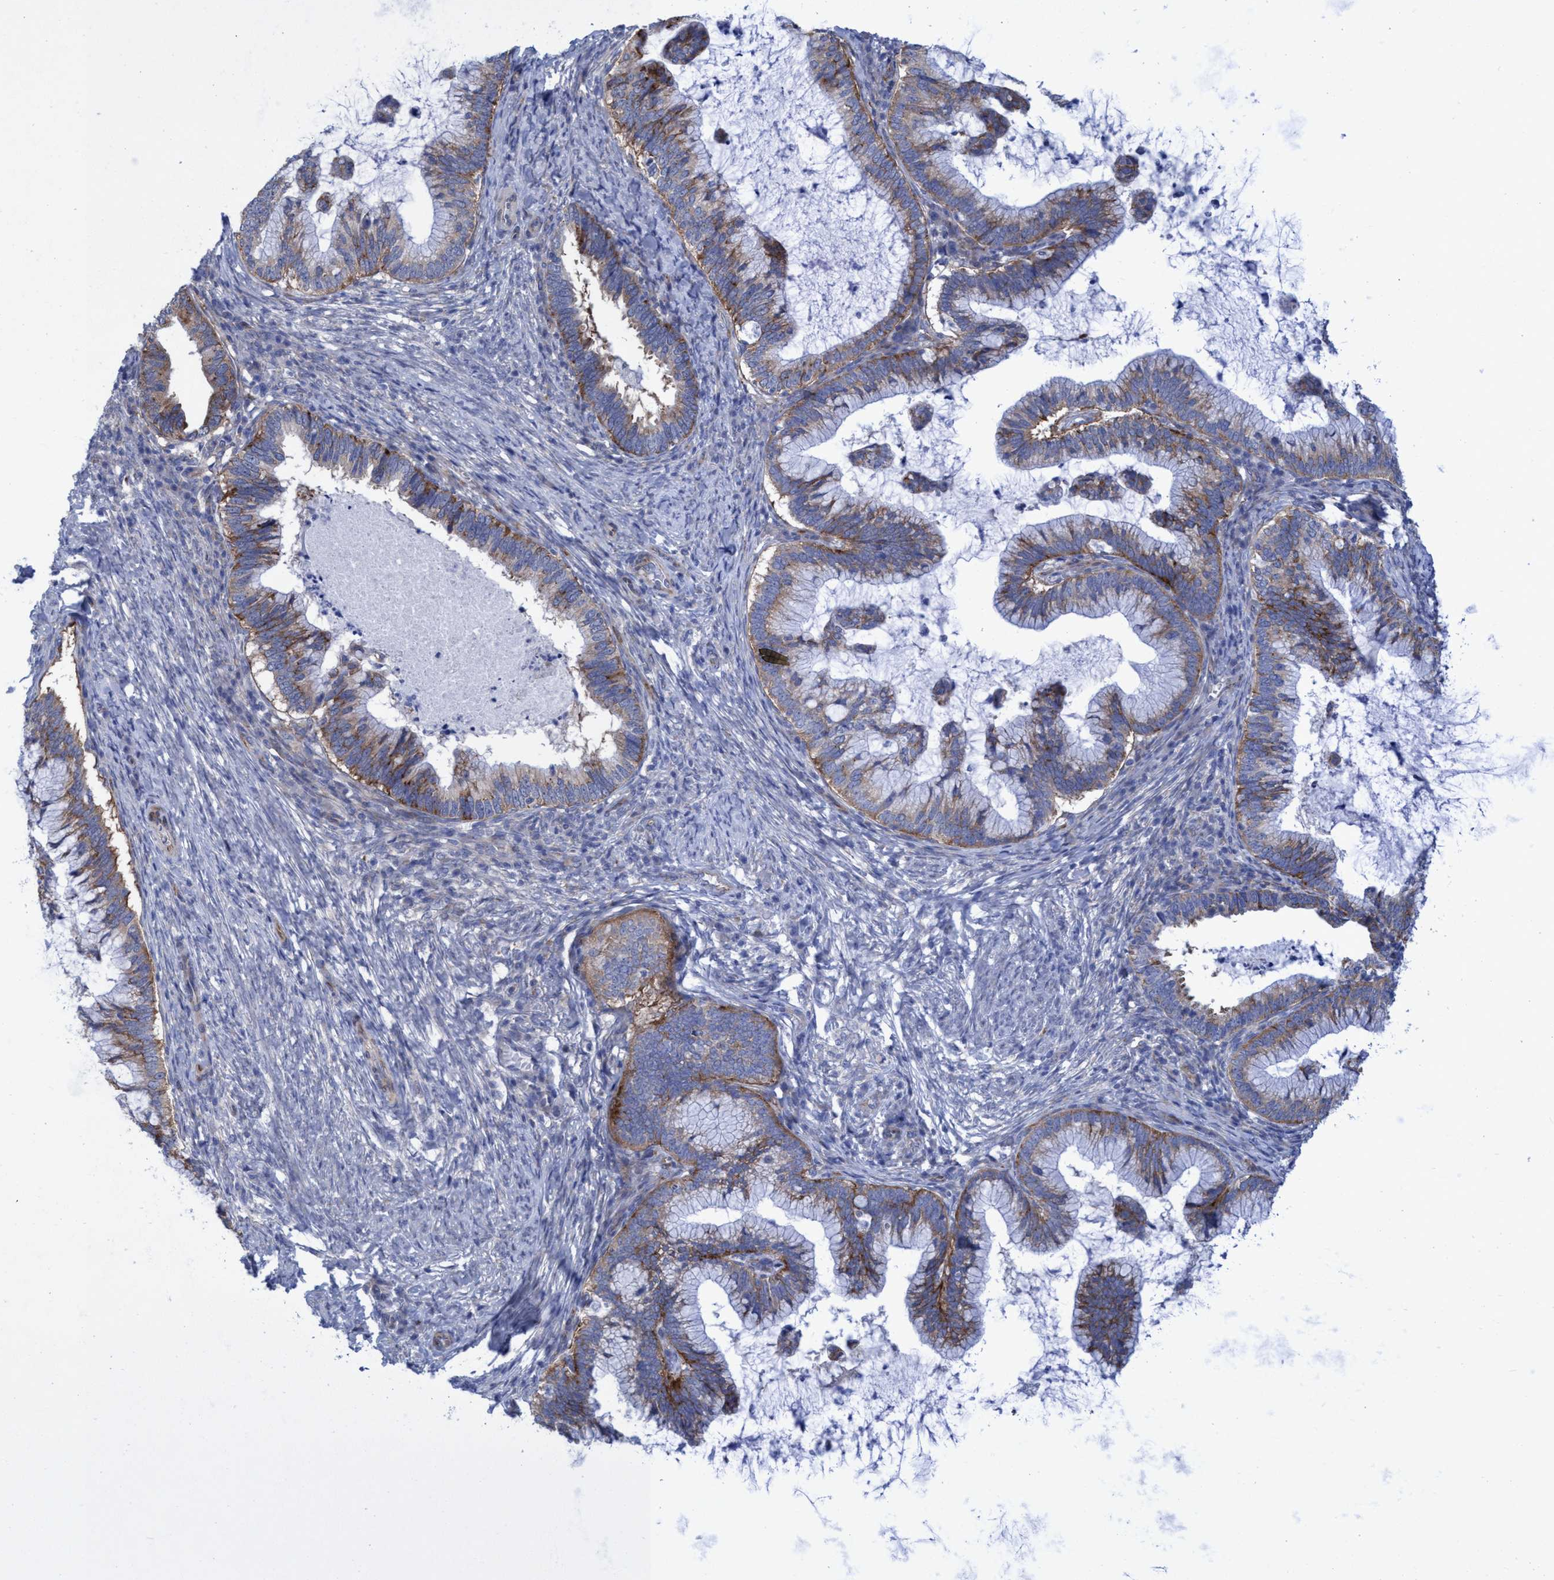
{"staining": {"intensity": "moderate", "quantity": ">75%", "location": "cytoplasmic/membranous"}, "tissue": "cervical cancer", "cell_type": "Tumor cells", "image_type": "cancer", "snomed": [{"axis": "morphology", "description": "Adenocarcinoma, NOS"}, {"axis": "topography", "description": "Cervix"}], "caption": "IHC image of human cervical cancer stained for a protein (brown), which reveals medium levels of moderate cytoplasmic/membranous staining in approximately >75% of tumor cells.", "gene": "R3HCC1", "patient": {"sex": "female", "age": 36}}